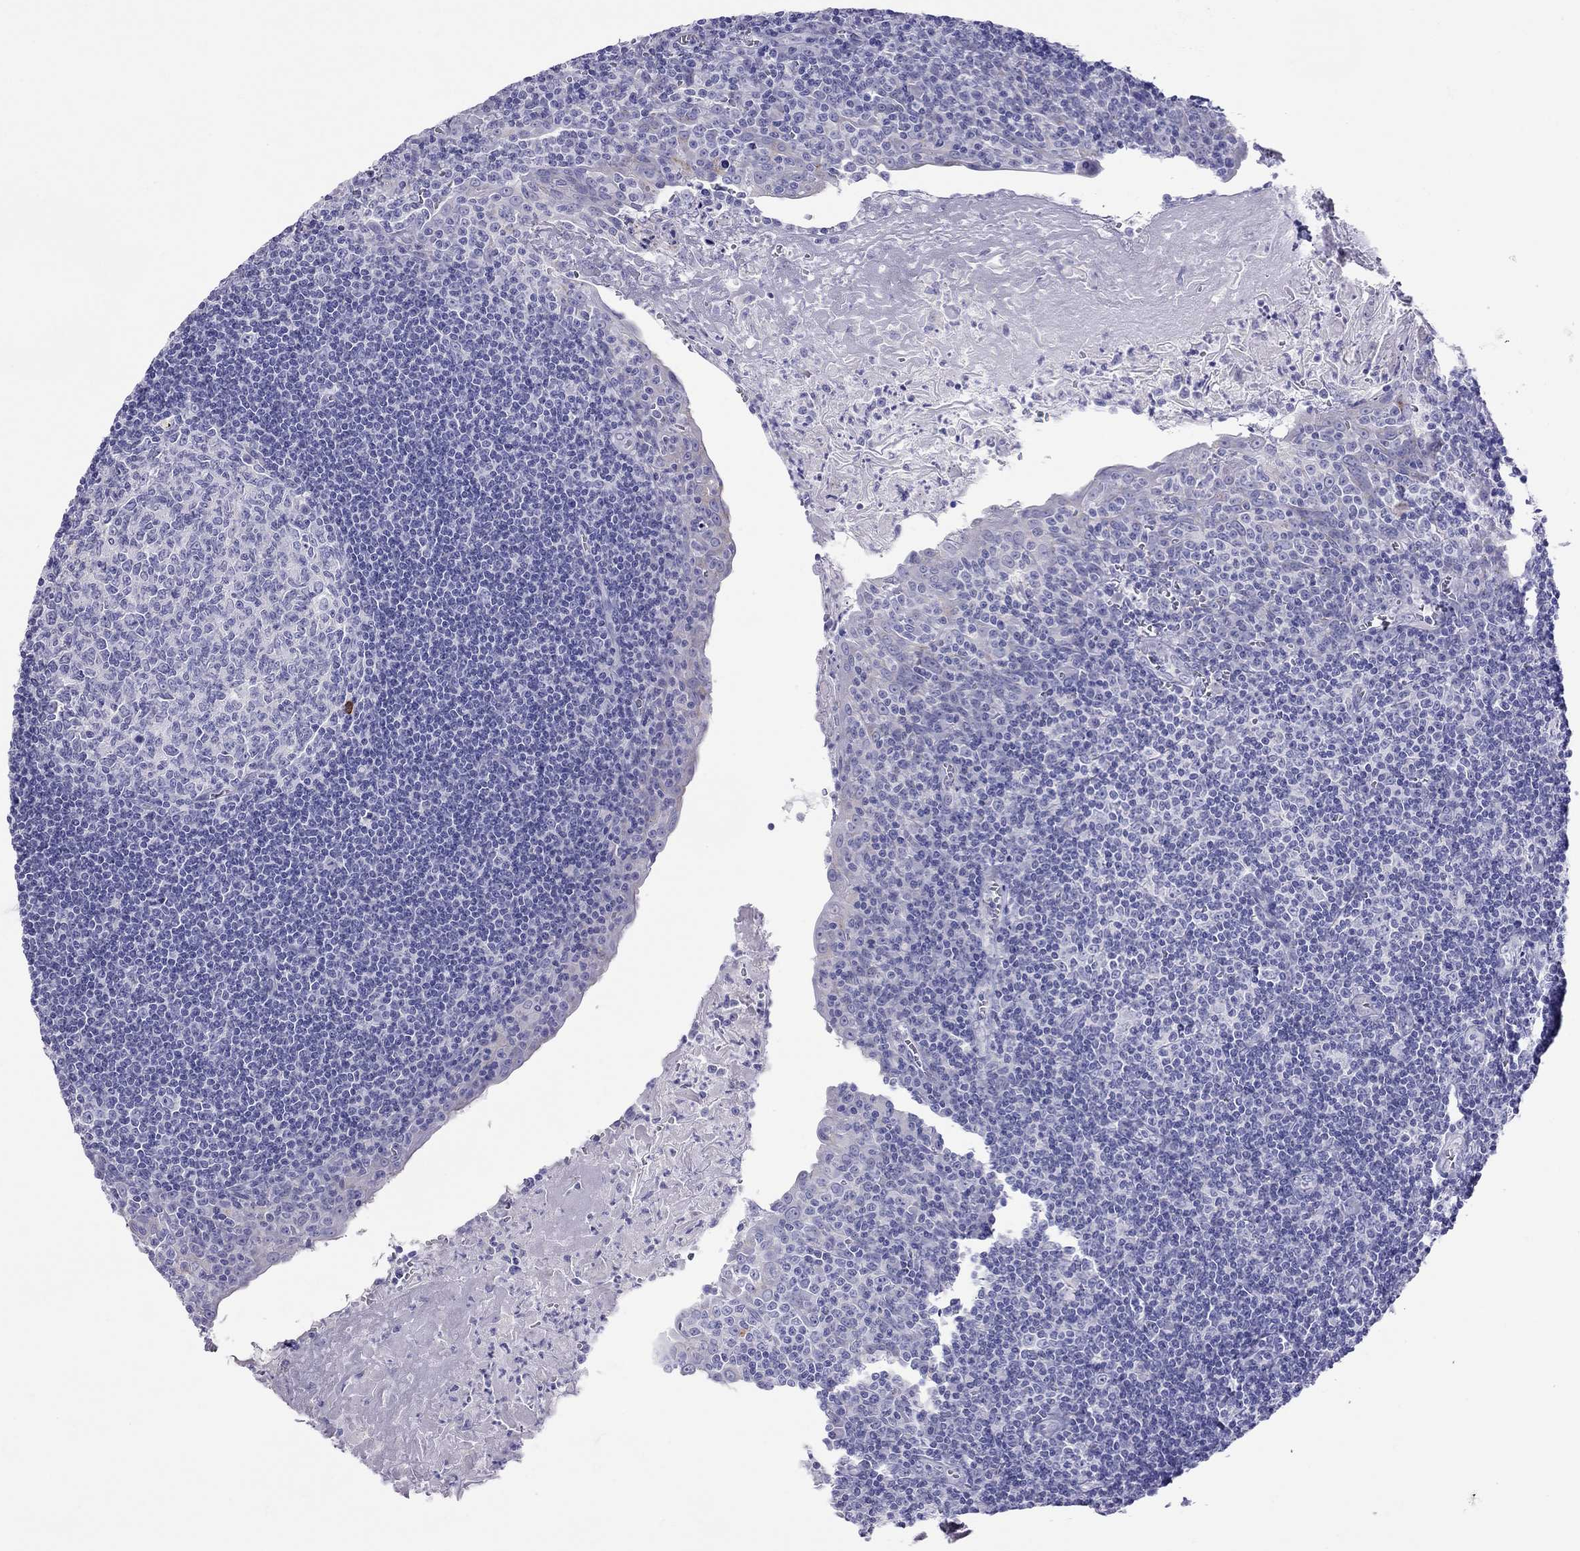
{"staining": {"intensity": "negative", "quantity": "none", "location": "none"}, "tissue": "tonsil", "cell_type": "Germinal center cells", "image_type": "normal", "snomed": [{"axis": "morphology", "description": "Normal tissue, NOS"}, {"axis": "morphology", "description": "Inflammation, NOS"}, {"axis": "topography", "description": "Tonsil"}], "caption": "Tonsil was stained to show a protein in brown. There is no significant positivity in germinal center cells. (Stains: DAB (3,3'-diaminobenzidine) IHC with hematoxylin counter stain, Microscopy: brightfield microscopy at high magnification).", "gene": "CLPSL2", "patient": {"sex": "female", "age": 31}}